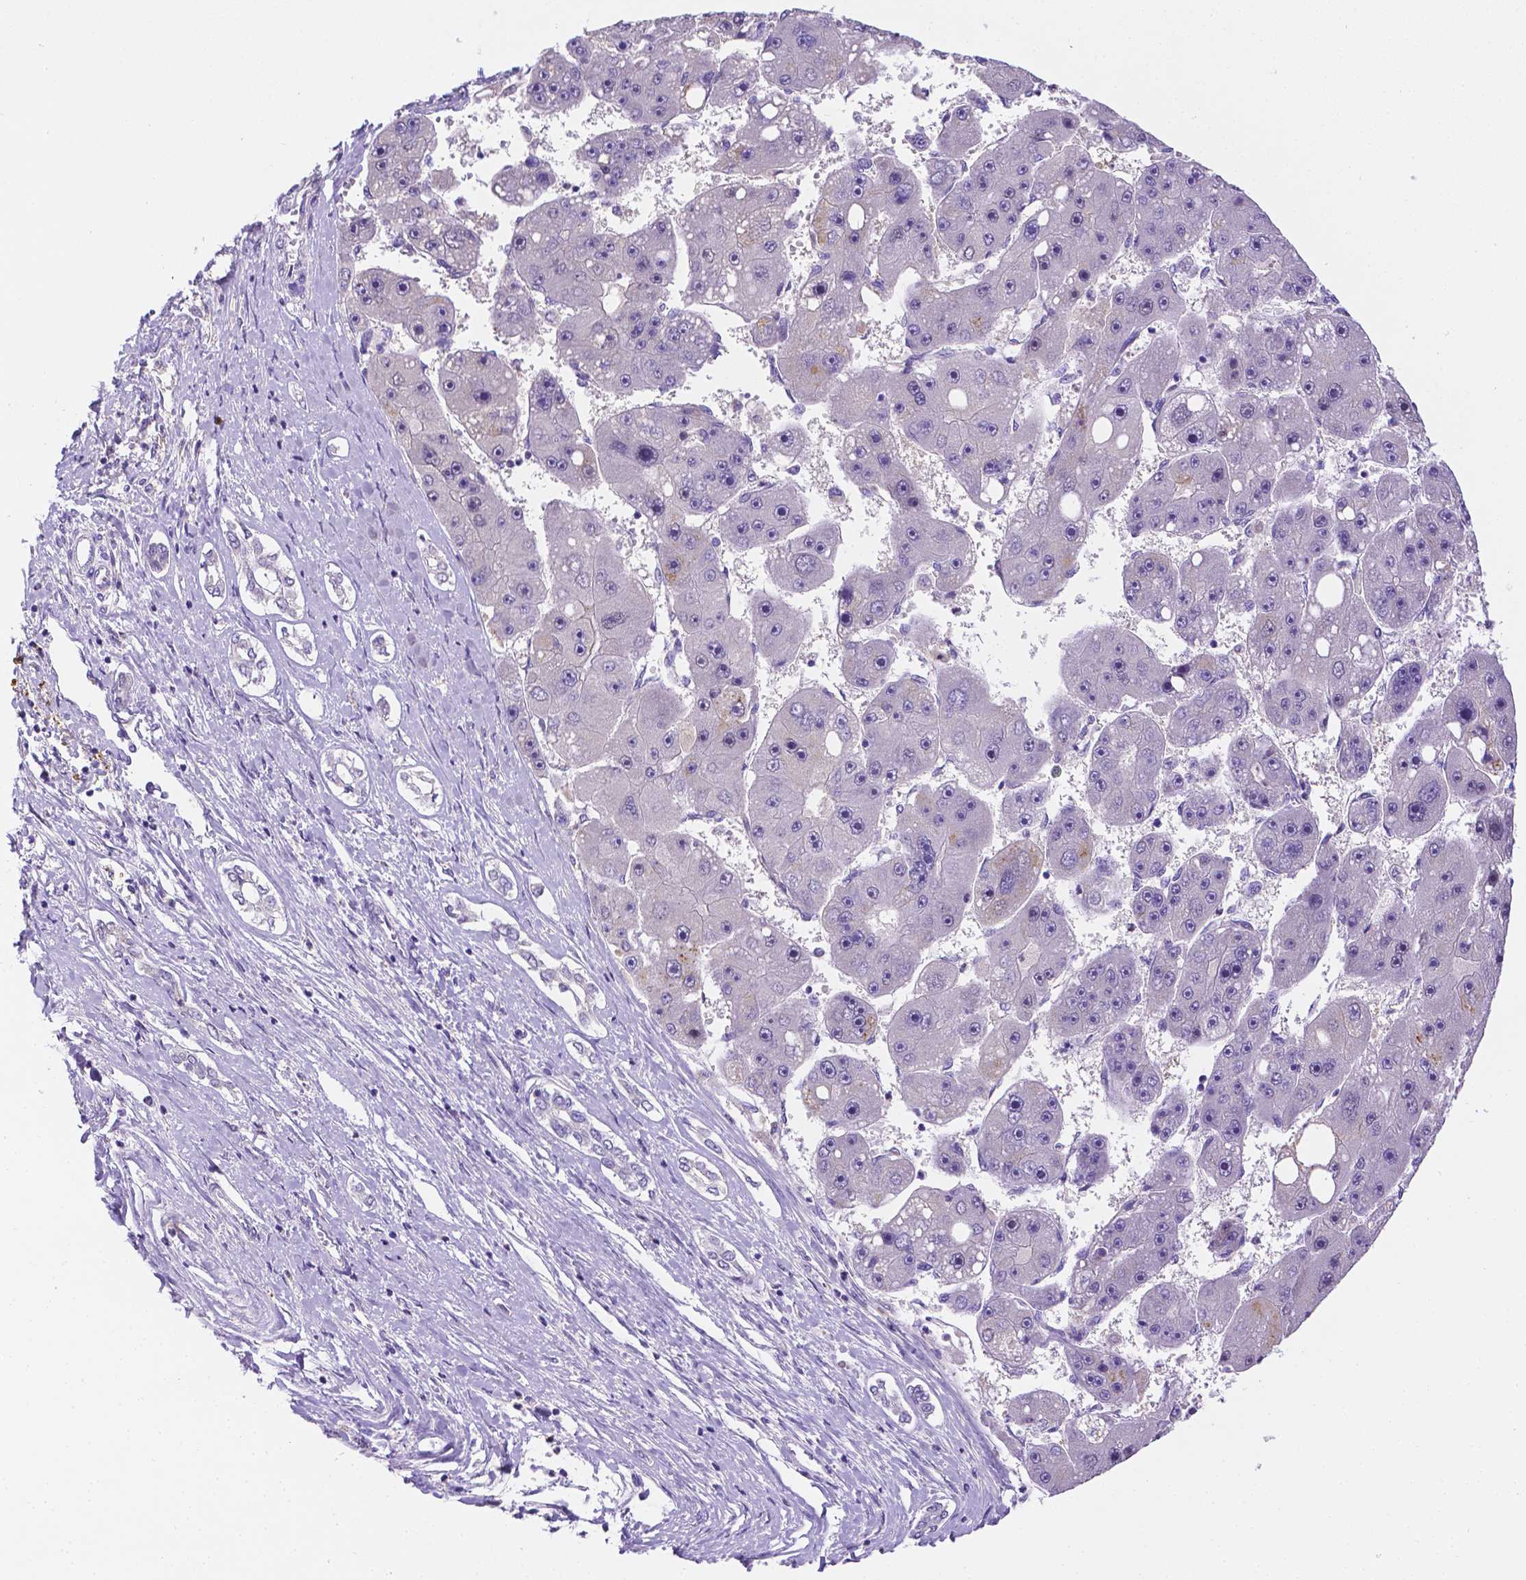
{"staining": {"intensity": "negative", "quantity": "none", "location": "none"}, "tissue": "liver cancer", "cell_type": "Tumor cells", "image_type": "cancer", "snomed": [{"axis": "morphology", "description": "Carcinoma, Hepatocellular, NOS"}, {"axis": "topography", "description": "Liver"}], "caption": "An image of liver cancer (hepatocellular carcinoma) stained for a protein reveals no brown staining in tumor cells. The staining was performed using DAB (3,3'-diaminobenzidine) to visualize the protein expression in brown, while the nuclei were stained in blue with hematoxylin (Magnification: 20x).", "gene": "NXPH2", "patient": {"sex": "female", "age": 61}}